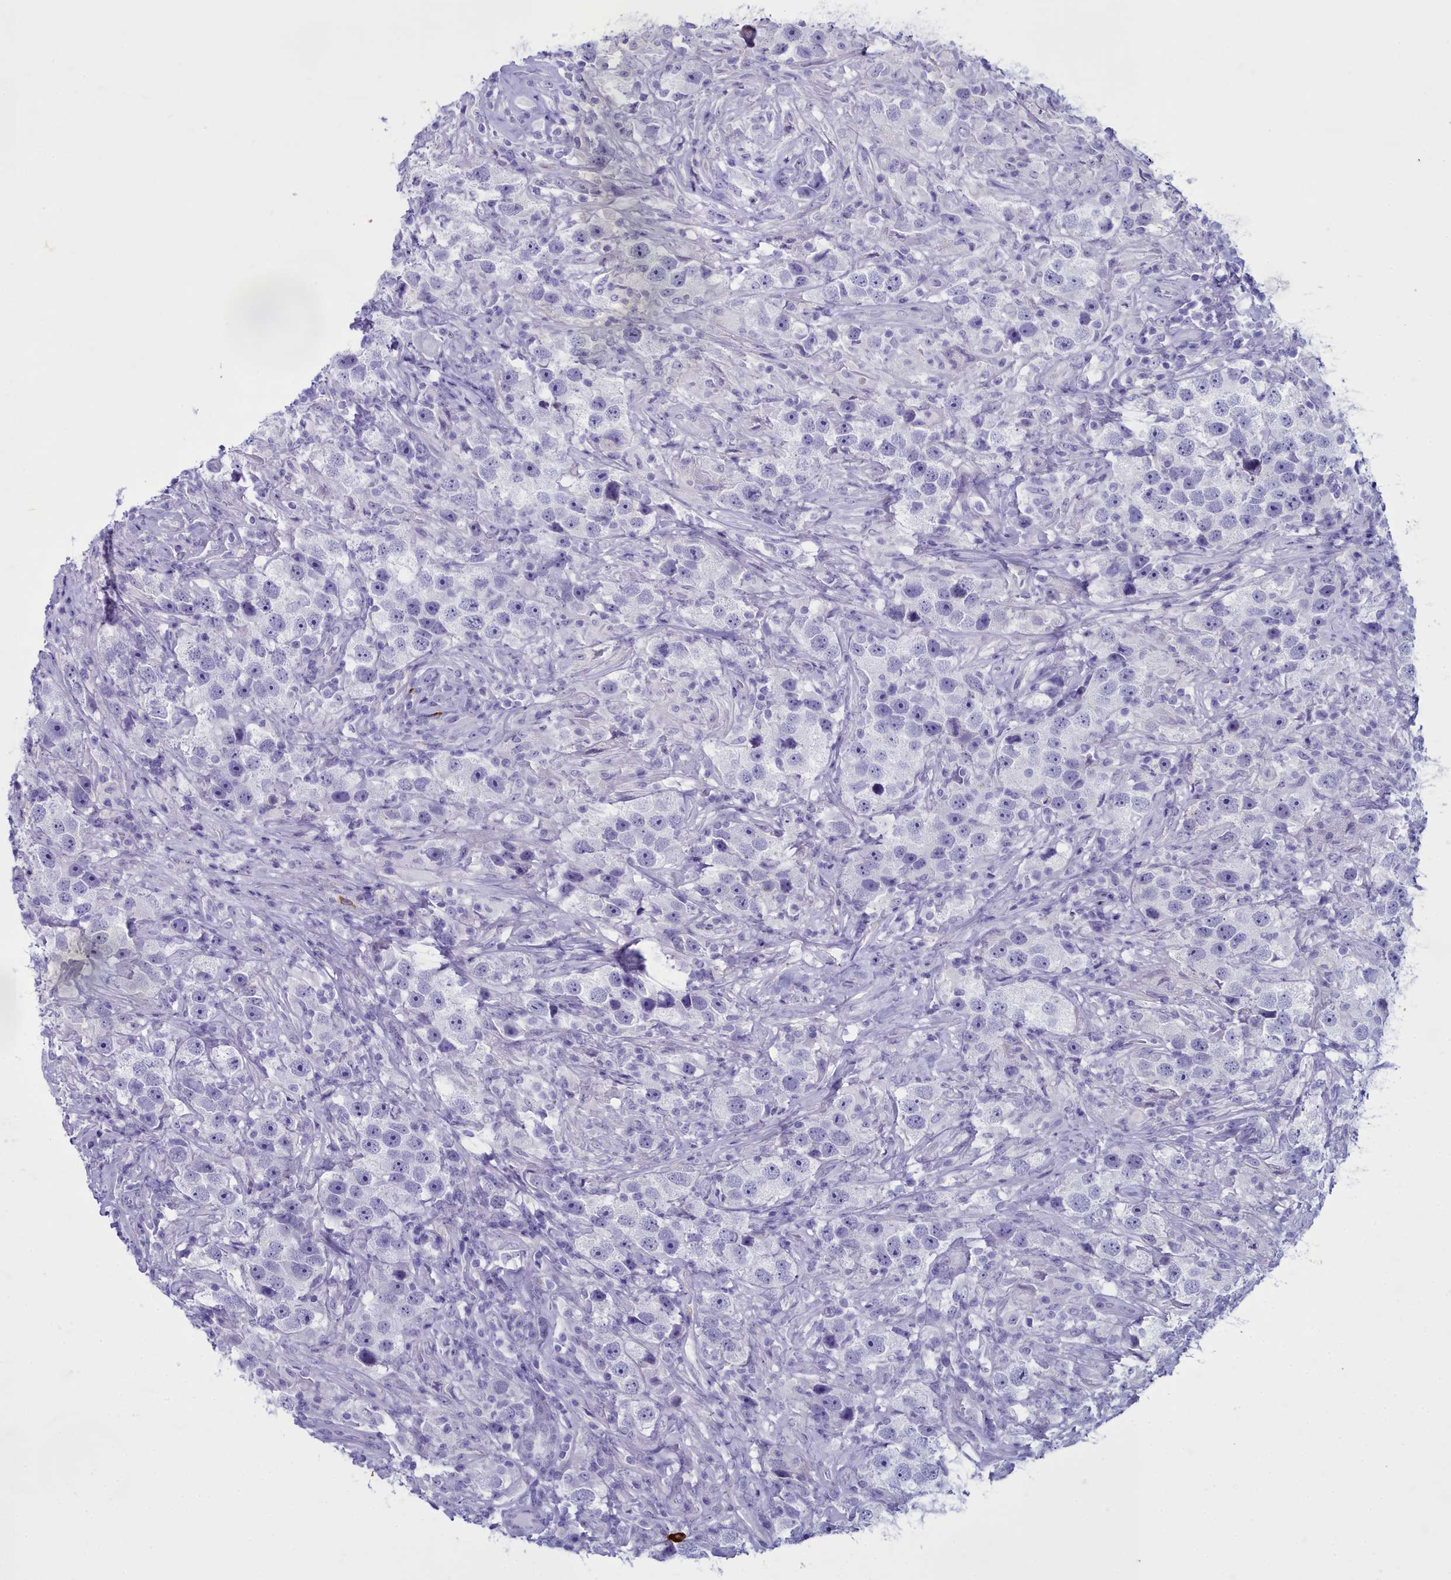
{"staining": {"intensity": "negative", "quantity": "none", "location": "none"}, "tissue": "testis cancer", "cell_type": "Tumor cells", "image_type": "cancer", "snomed": [{"axis": "morphology", "description": "Seminoma, NOS"}, {"axis": "topography", "description": "Testis"}], "caption": "IHC of seminoma (testis) demonstrates no expression in tumor cells. (IHC, brightfield microscopy, high magnification).", "gene": "MAP6", "patient": {"sex": "male", "age": 49}}